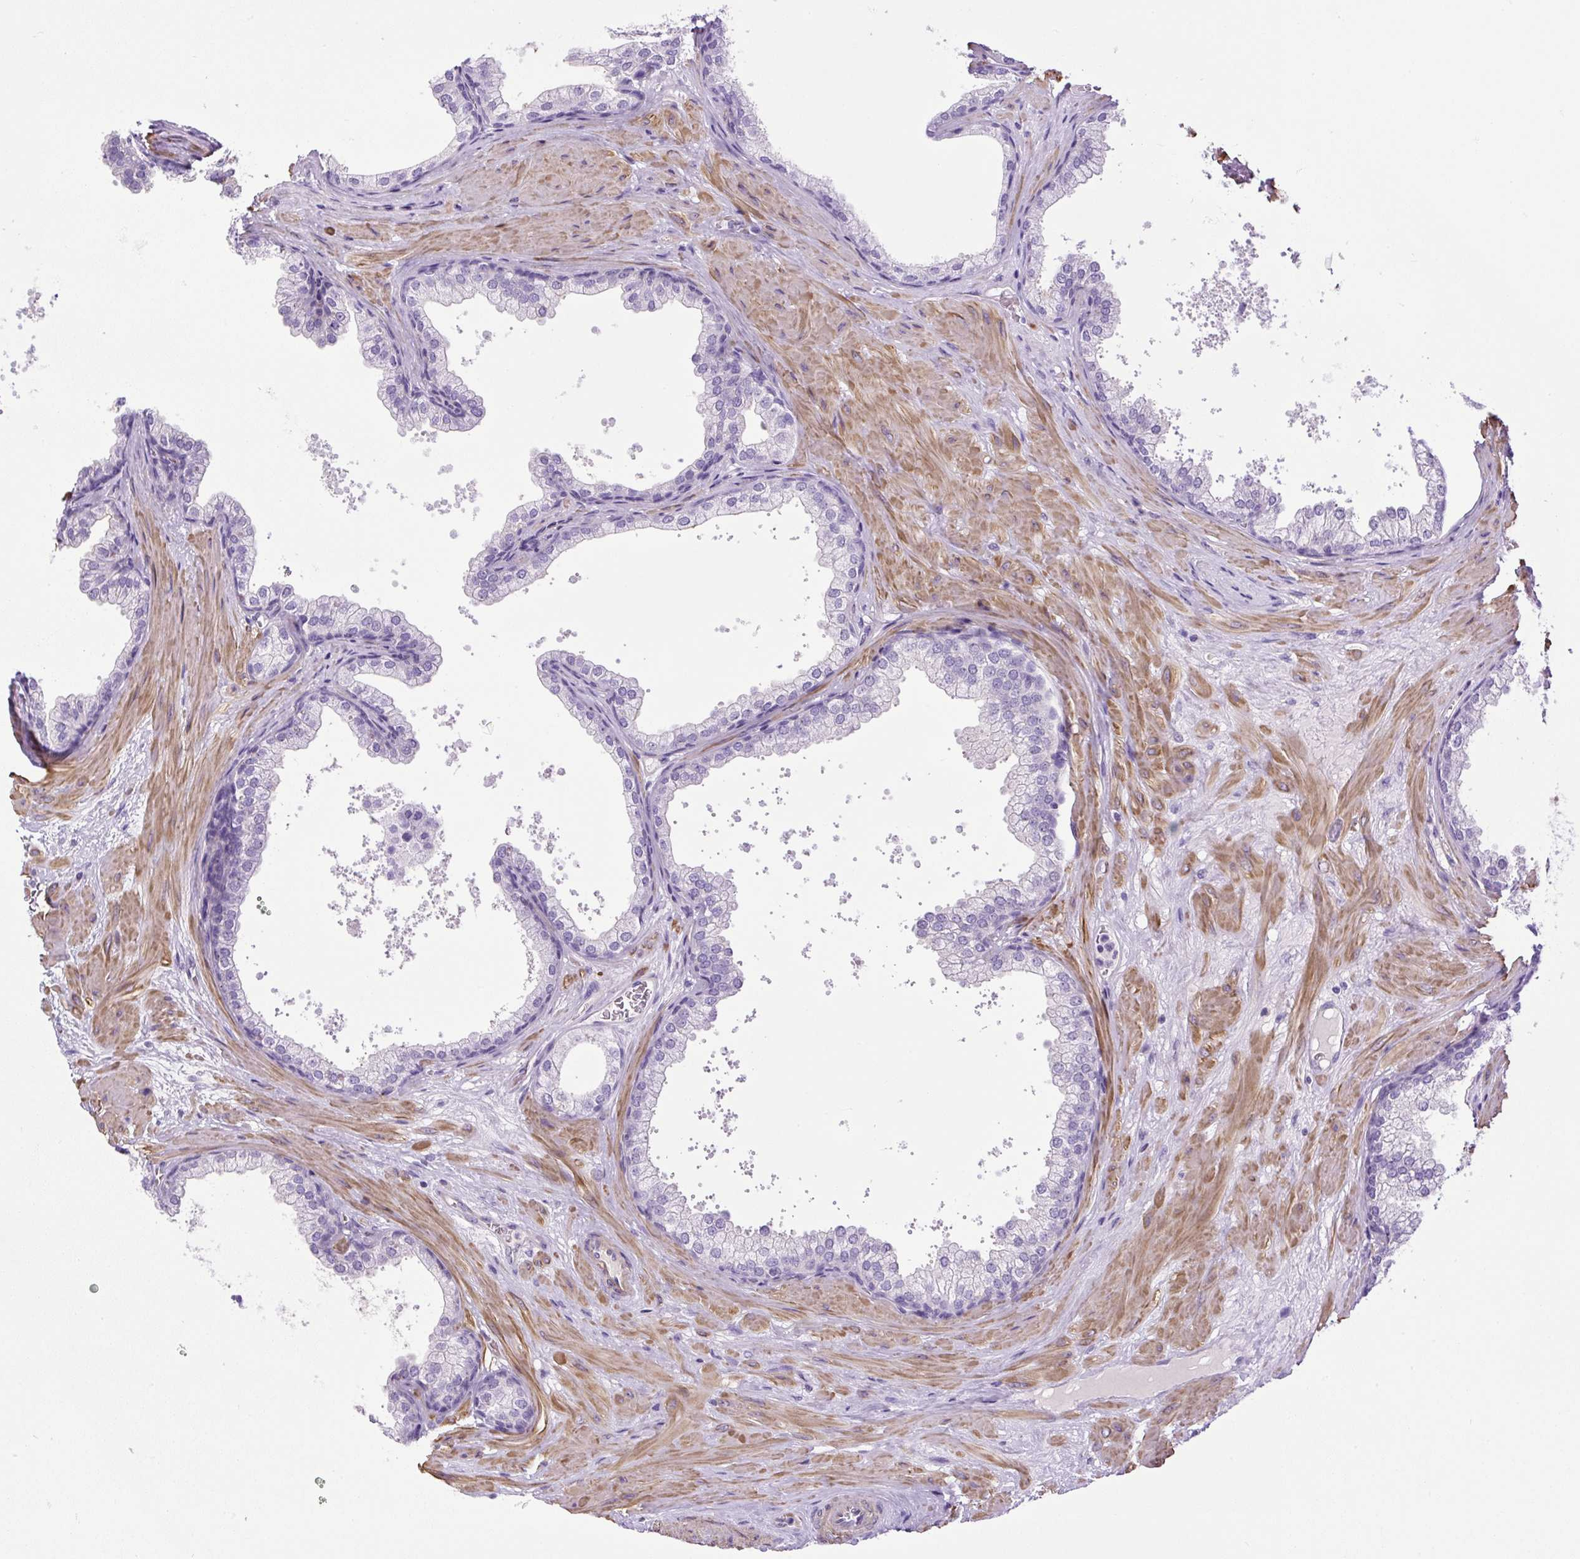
{"staining": {"intensity": "negative", "quantity": "none", "location": "none"}, "tissue": "prostate", "cell_type": "Glandular cells", "image_type": "normal", "snomed": [{"axis": "morphology", "description": "Normal tissue, NOS"}, {"axis": "topography", "description": "Prostate"}], "caption": "Normal prostate was stained to show a protein in brown. There is no significant expression in glandular cells. (DAB (3,3'-diaminobenzidine) immunohistochemistry (IHC) with hematoxylin counter stain).", "gene": "VWA7", "patient": {"sex": "male", "age": 37}}